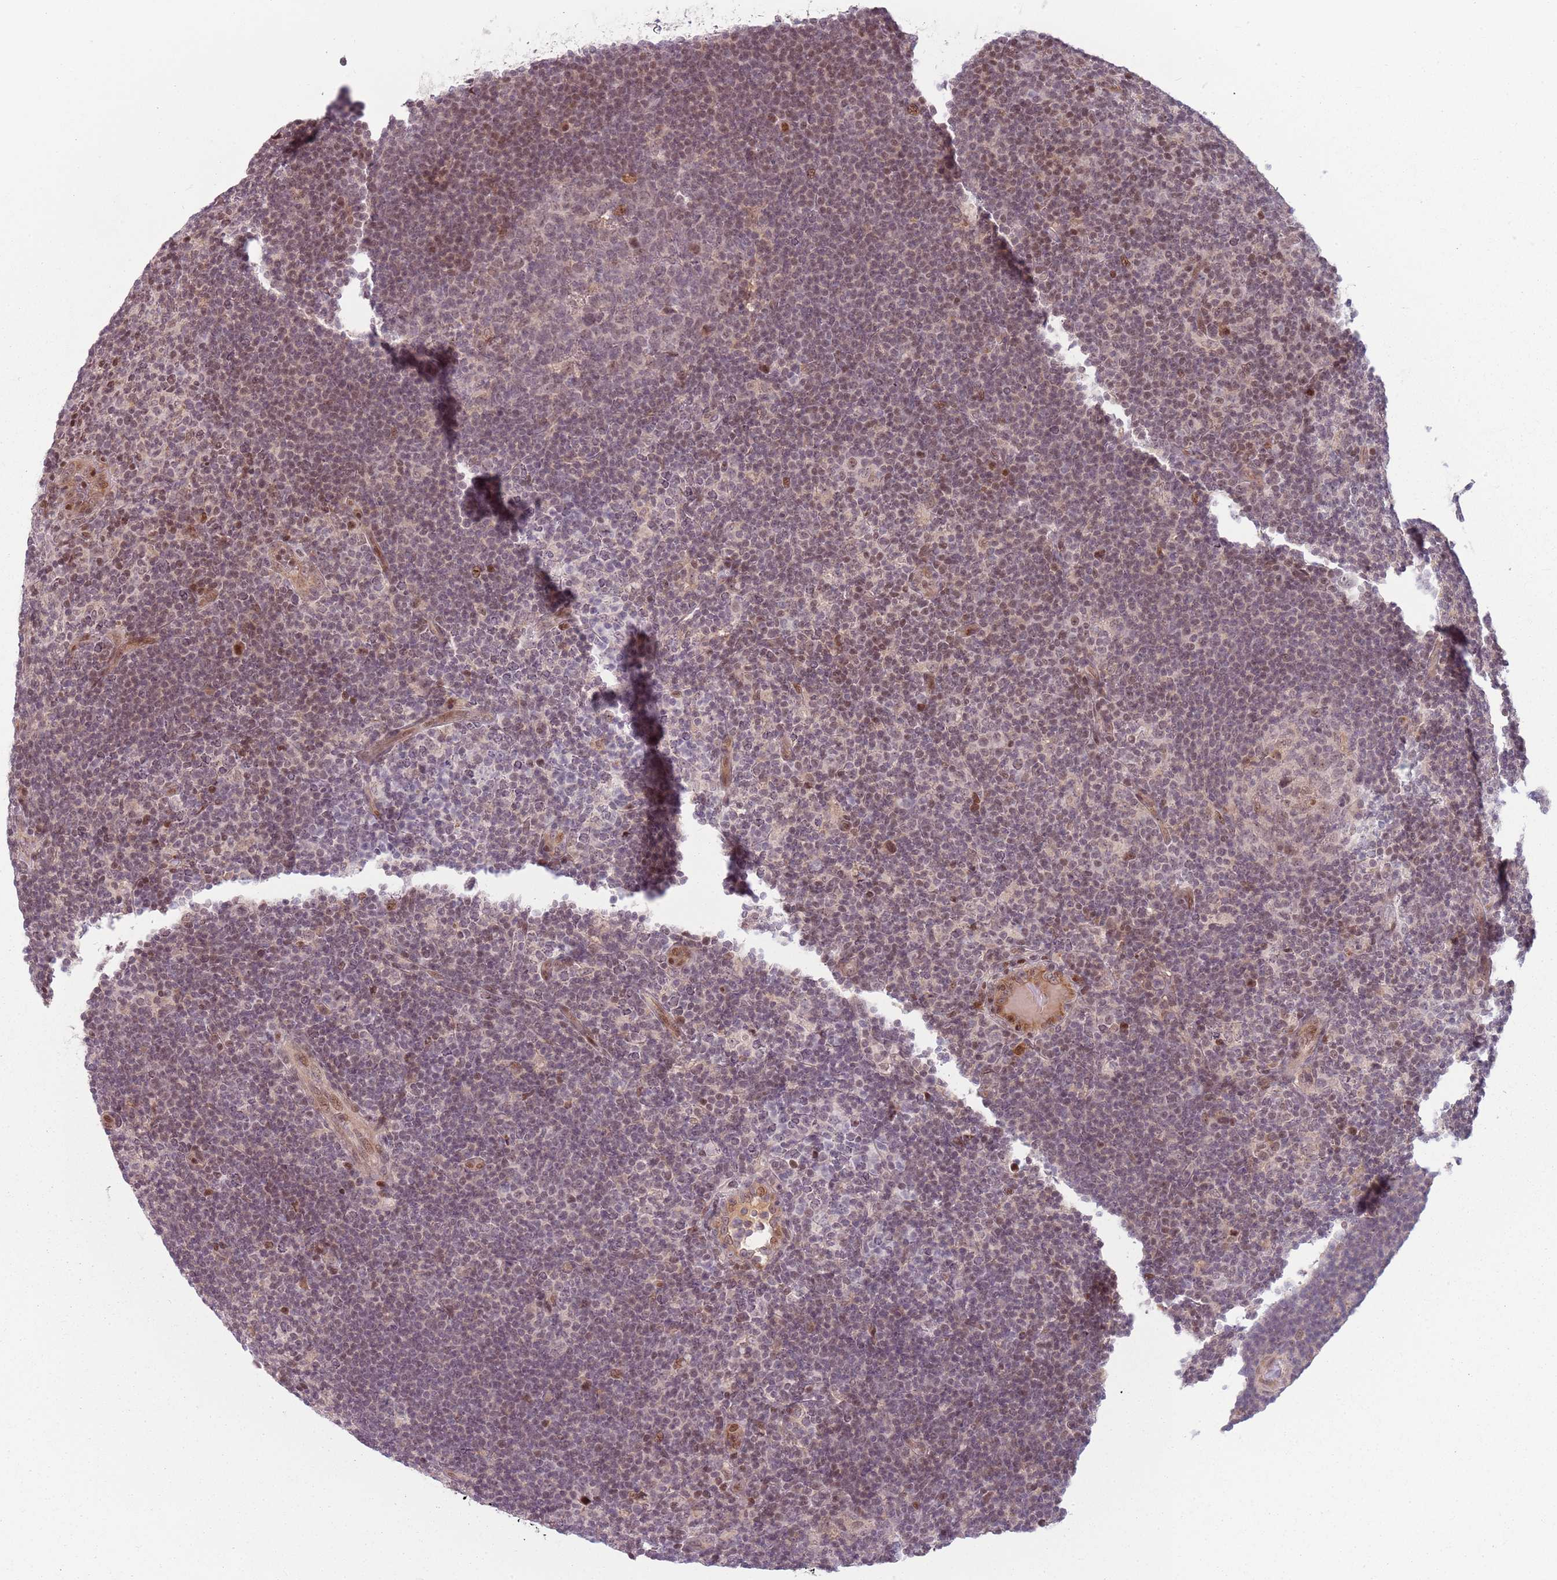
{"staining": {"intensity": "weak", "quantity": "25%-75%", "location": "nuclear"}, "tissue": "lymphoma", "cell_type": "Tumor cells", "image_type": "cancer", "snomed": [{"axis": "morphology", "description": "Hodgkin's disease, NOS"}, {"axis": "topography", "description": "Lymph node"}], "caption": "Human Hodgkin's disease stained with a brown dye shows weak nuclear positive expression in approximately 25%-75% of tumor cells.", "gene": "ADGRG1", "patient": {"sex": "female", "age": 57}}